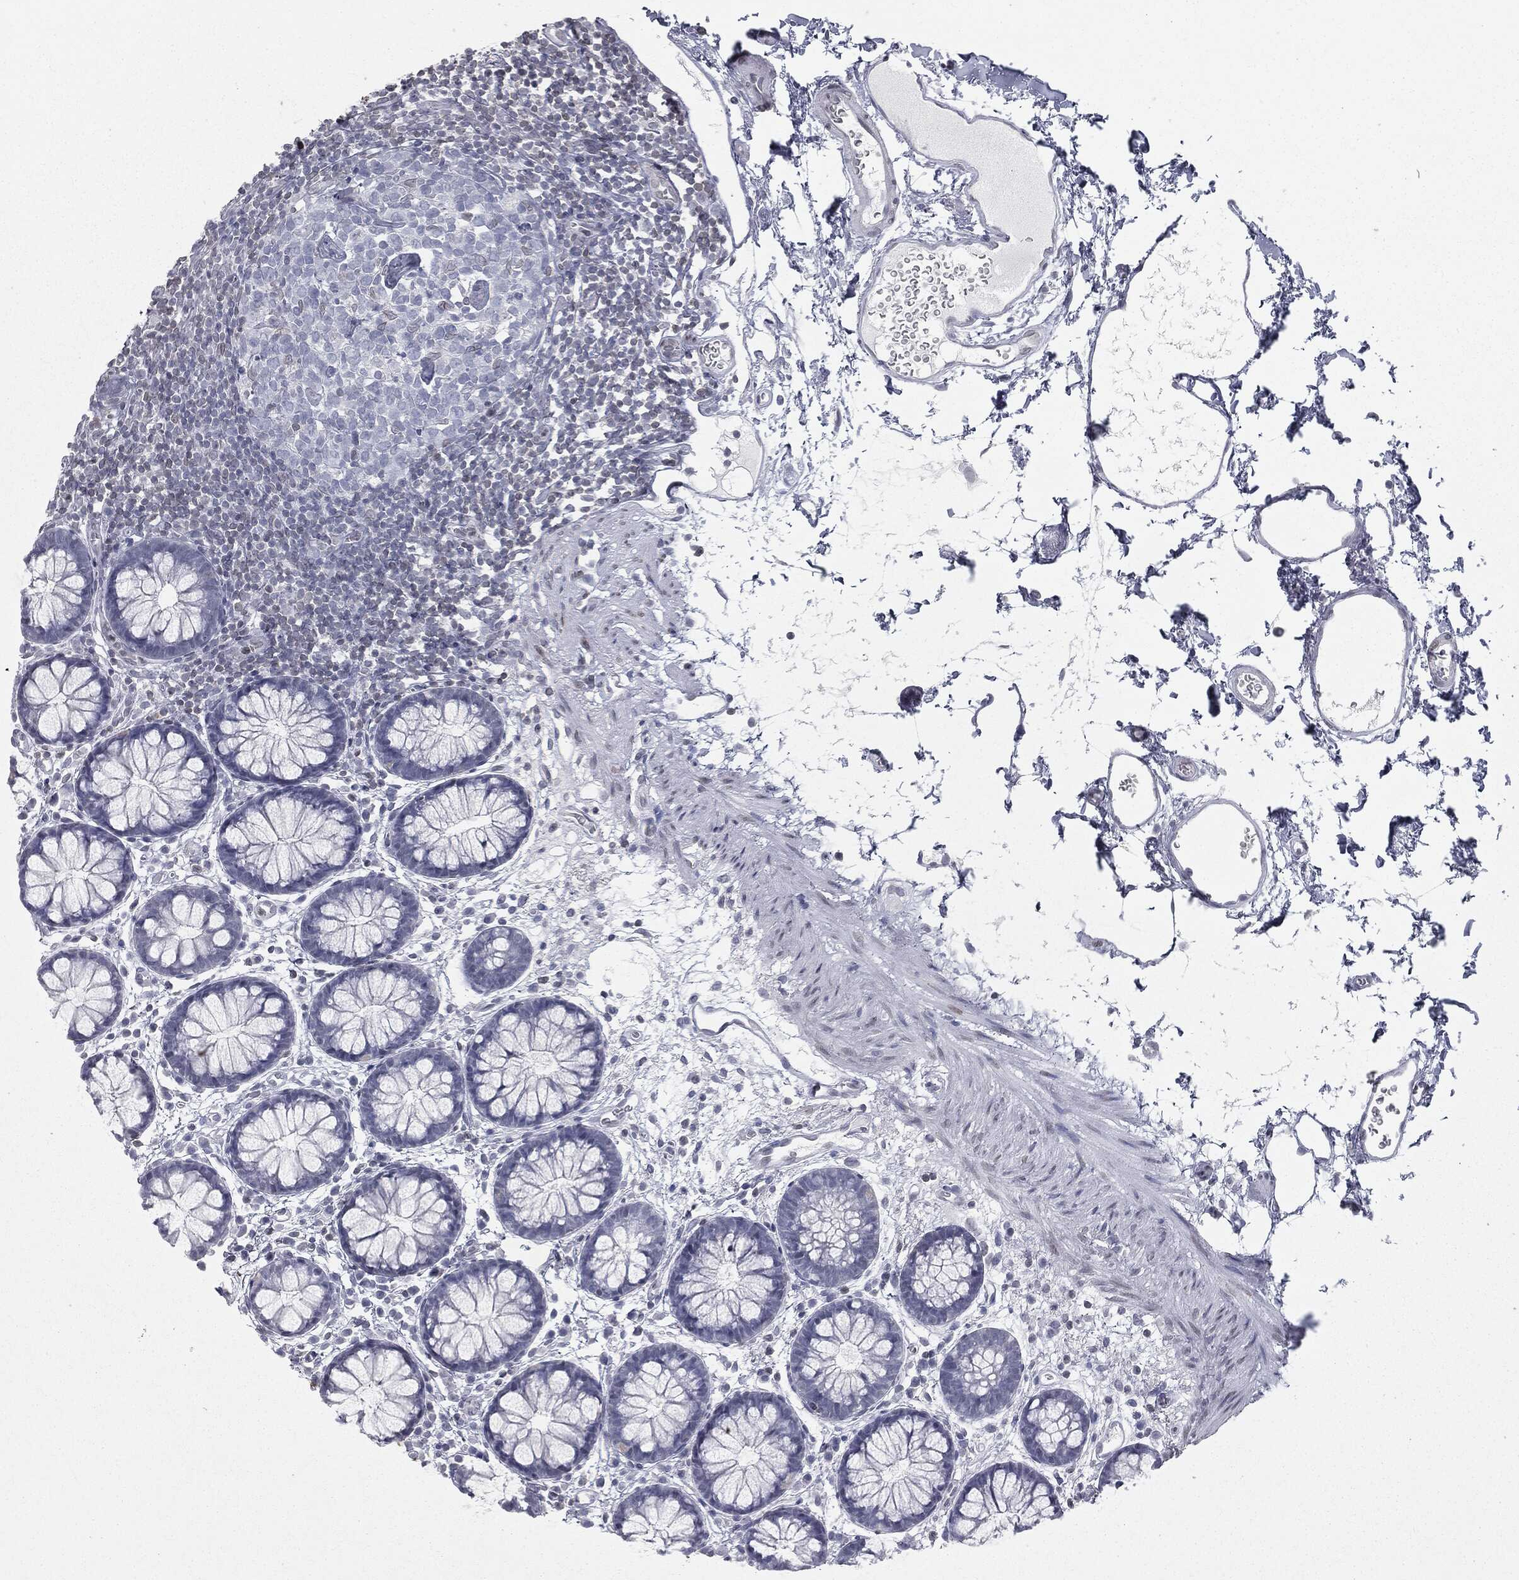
{"staining": {"intensity": "negative", "quantity": "none", "location": "none"}, "tissue": "colon", "cell_type": "Endothelial cells", "image_type": "normal", "snomed": [{"axis": "morphology", "description": "Normal tissue, NOS"}, {"axis": "topography", "description": "Colon"}], "caption": "IHC image of unremarkable colon: human colon stained with DAB shows no significant protein positivity in endothelial cells. (Stains: DAB (3,3'-diaminobenzidine) immunohistochemistry with hematoxylin counter stain, Microscopy: brightfield microscopy at high magnification).", "gene": "ALDOB", "patient": {"sex": "male", "age": 76}}